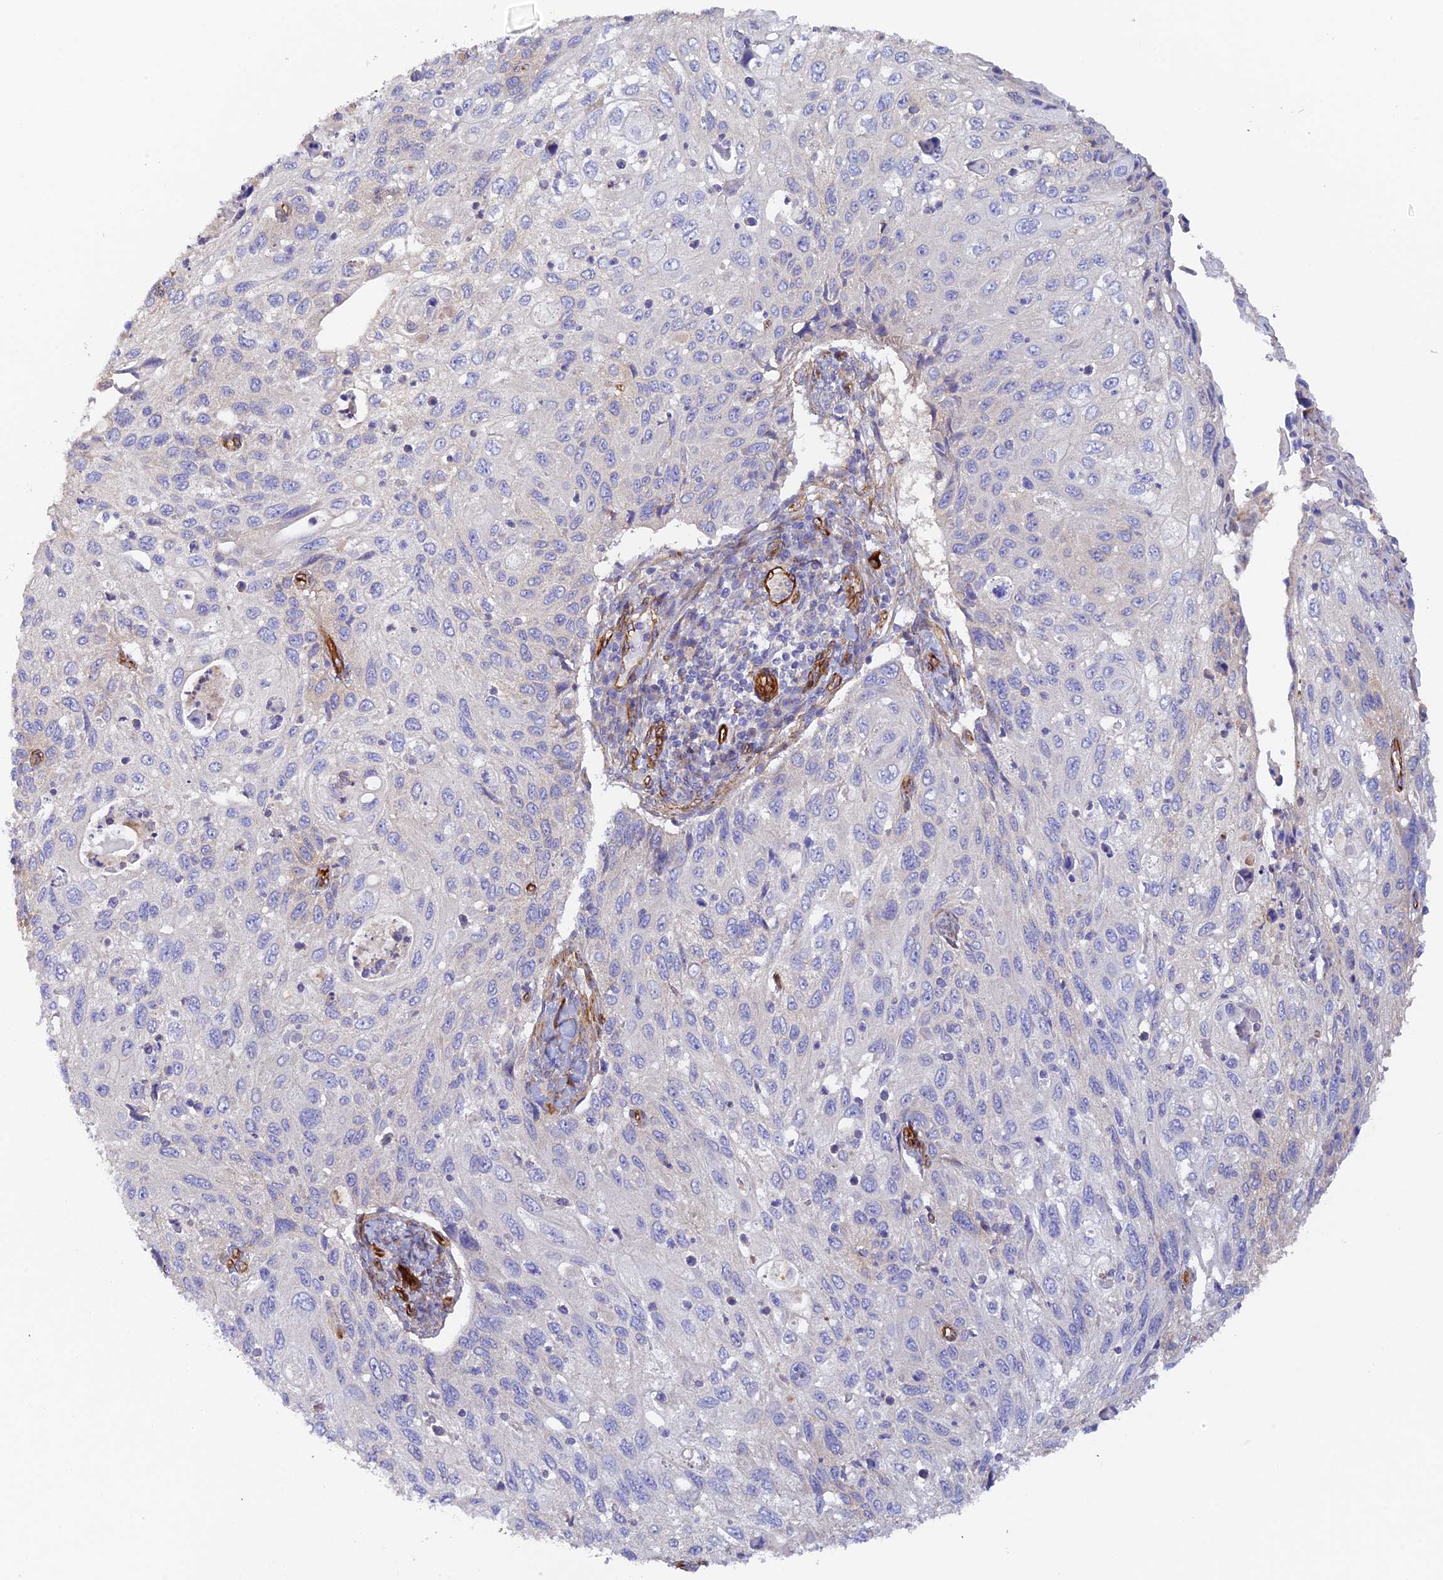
{"staining": {"intensity": "negative", "quantity": "none", "location": "none"}, "tissue": "cervical cancer", "cell_type": "Tumor cells", "image_type": "cancer", "snomed": [{"axis": "morphology", "description": "Squamous cell carcinoma, NOS"}, {"axis": "topography", "description": "Cervix"}], "caption": "A histopathology image of cervical cancer stained for a protein shows no brown staining in tumor cells.", "gene": "MYO9A", "patient": {"sex": "female", "age": 70}}